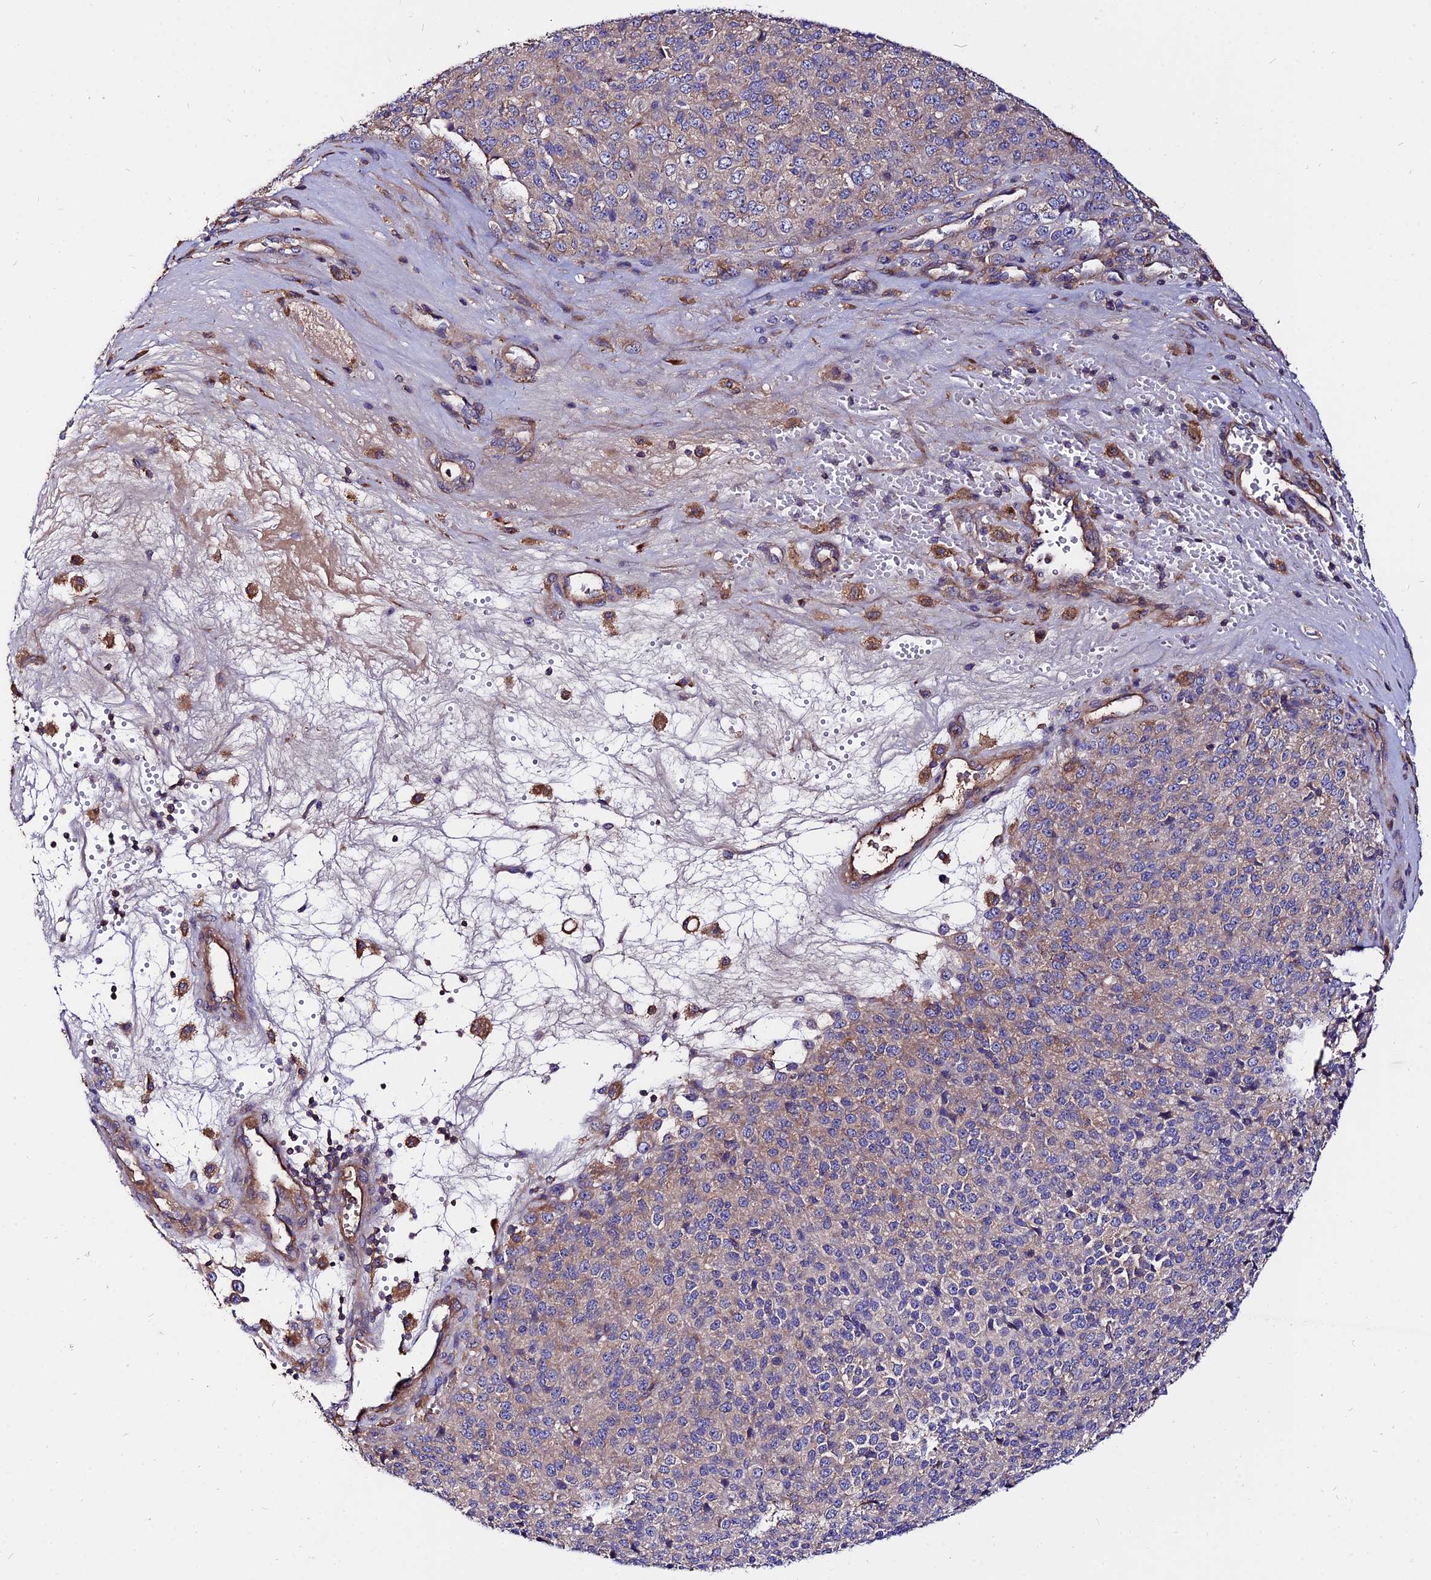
{"staining": {"intensity": "weak", "quantity": "25%-75%", "location": "cytoplasmic/membranous"}, "tissue": "melanoma", "cell_type": "Tumor cells", "image_type": "cancer", "snomed": [{"axis": "morphology", "description": "Malignant melanoma, Metastatic site"}, {"axis": "topography", "description": "Brain"}], "caption": "Immunohistochemical staining of malignant melanoma (metastatic site) demonstrates low levels of weak cytoplasmic/membranous expression in about 25%-75% of tumor cells.", "gene": "PYM1", "patient": {"sex": "female", "age": 56}}